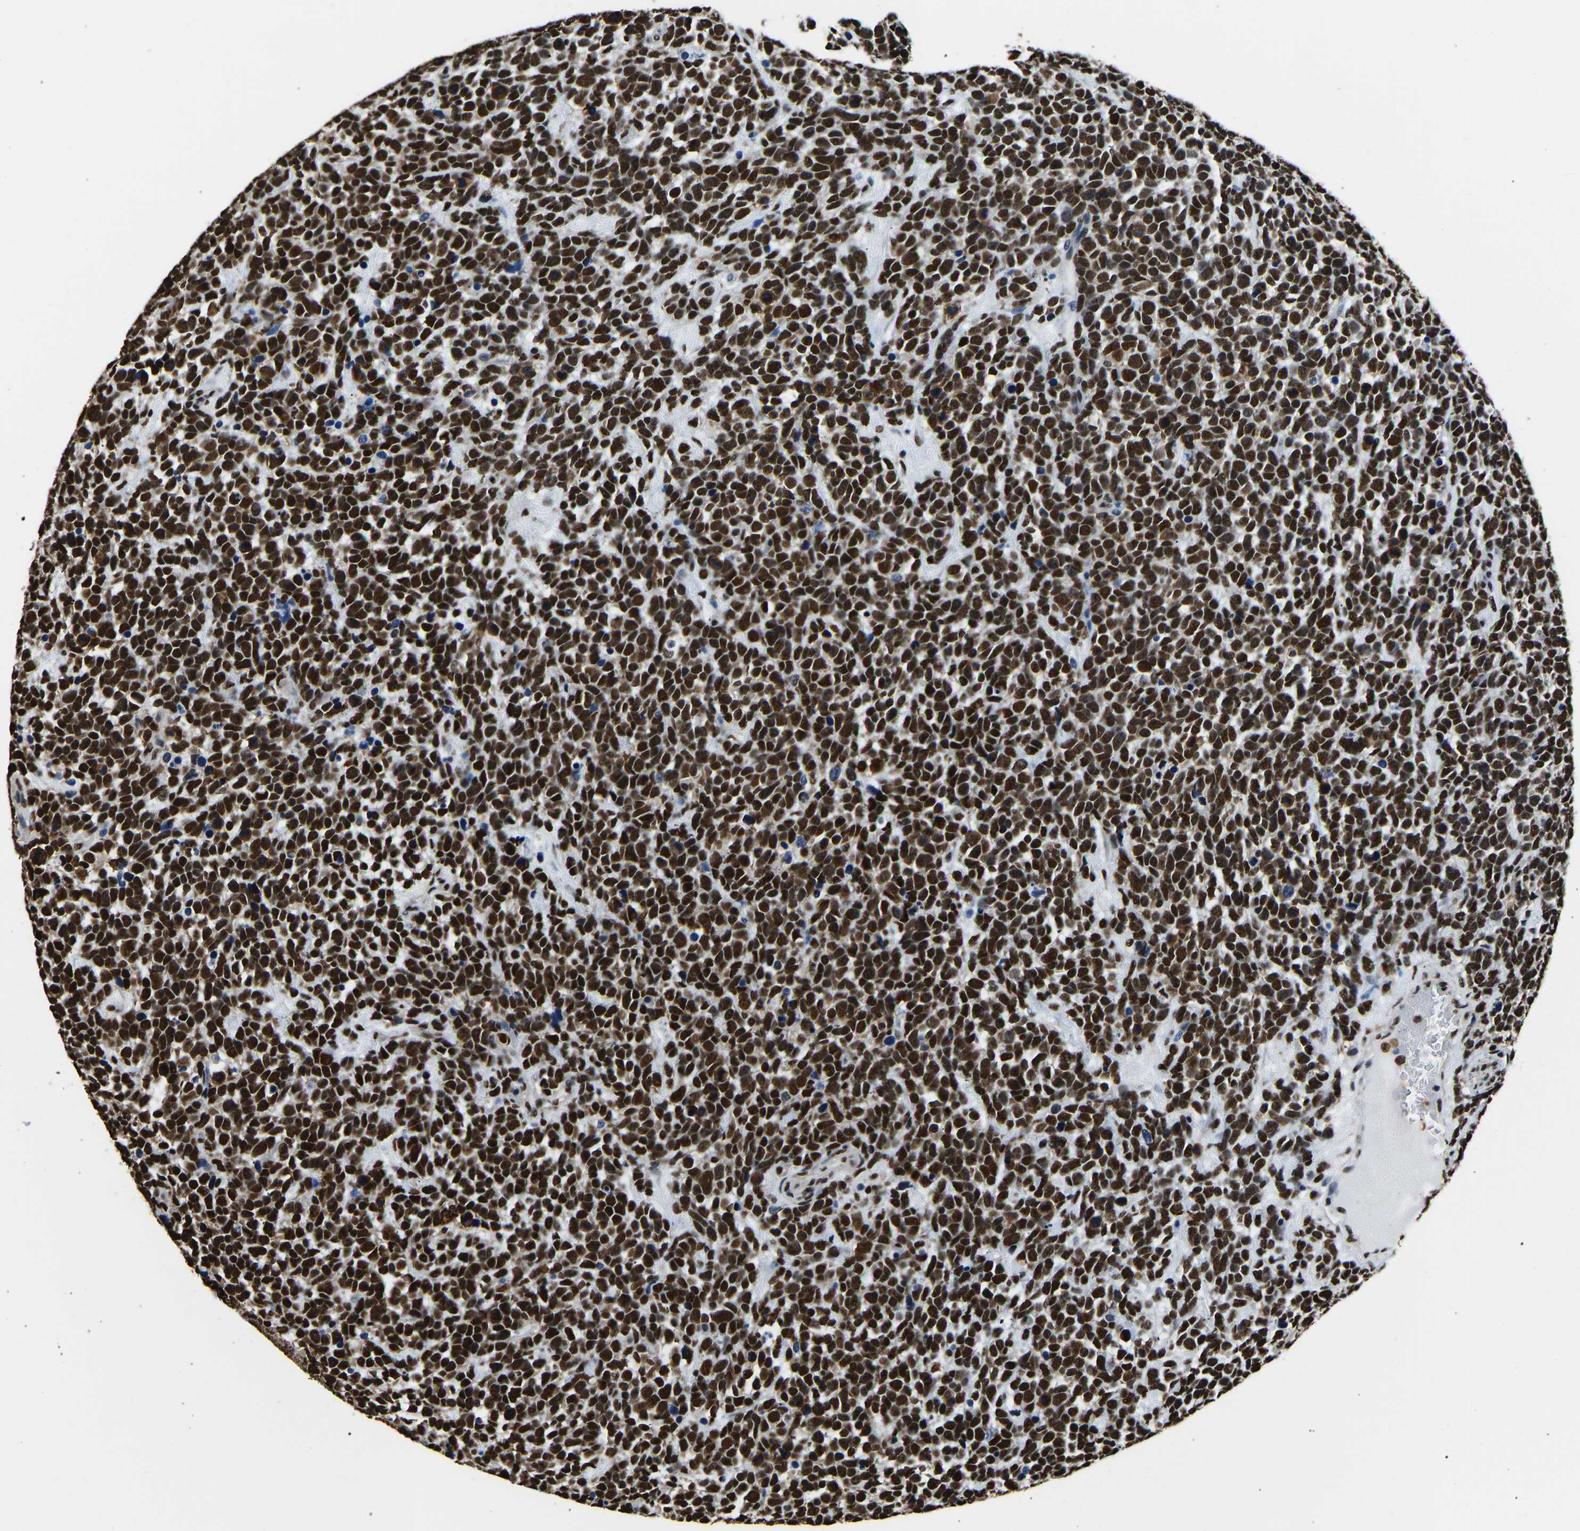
{"staining": {"intensity": "strong", "quantity": ">75%", "location": "nuclear"}, "tissue": "urothelial cancer", "cell_type": "Tumor cells", "image_type": "cancer", "snomed": [{"axis": "morphology", "description": "Urothelial carcinoma, High grade"}, {"axis": "topography", "description": "Urinary bladder"}], "caption": "Immunohistochemistry (IHC) (DAB (3,3'-diaminobenzidine)) staining of urothelial carcinoma (high-grade) demonstrates strong nuclear protein positivity in about >75% of tumor cells. The staining is performed using DAB brown chromogen to label protein expression. The nuclei are counter-stained blue using hematoxylin.", "gene": "SAFB", "patient": {"sex": "female", "age": 82}}